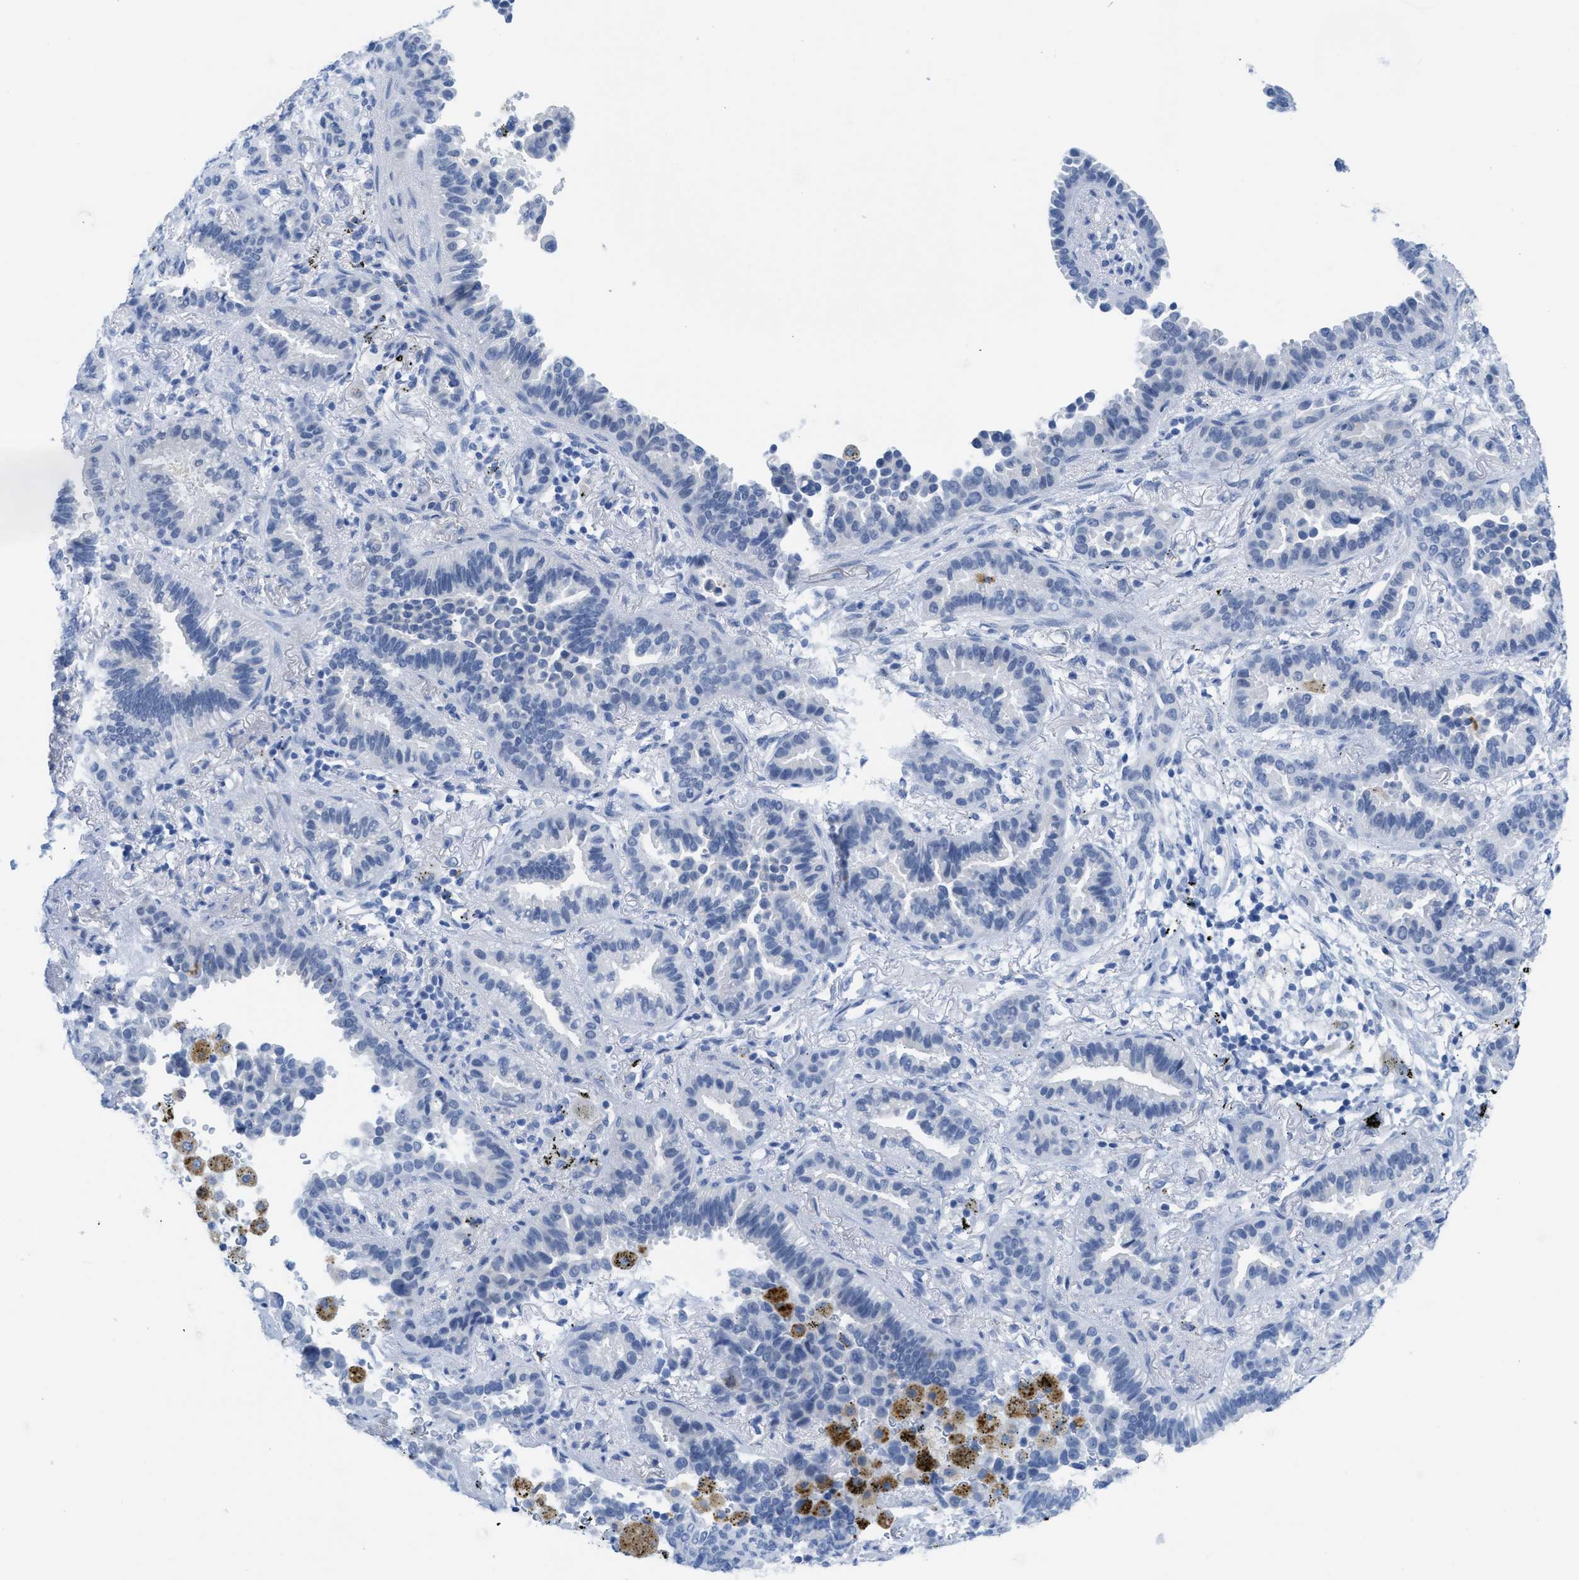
{"staining": {"intensity": "negative", "quantity": "none", "location": "none"}, "tissue": "lung cancer", "cell_type": "Tumor cells", "image_type": "cancer", "snomed": [{"axis": "morphology", "description": "Normal tissue, NOS"}, {"axis": "morphology", "description": "Adenocarcinoma, NOS"}, {"axis": "topography", "description": "Lung"}], "caption": "A photomicrograph of human lung cancer is negative for staining in tumor cells.", "gene": "WDR4", "patient": {"sex": "male", "age": 59}}